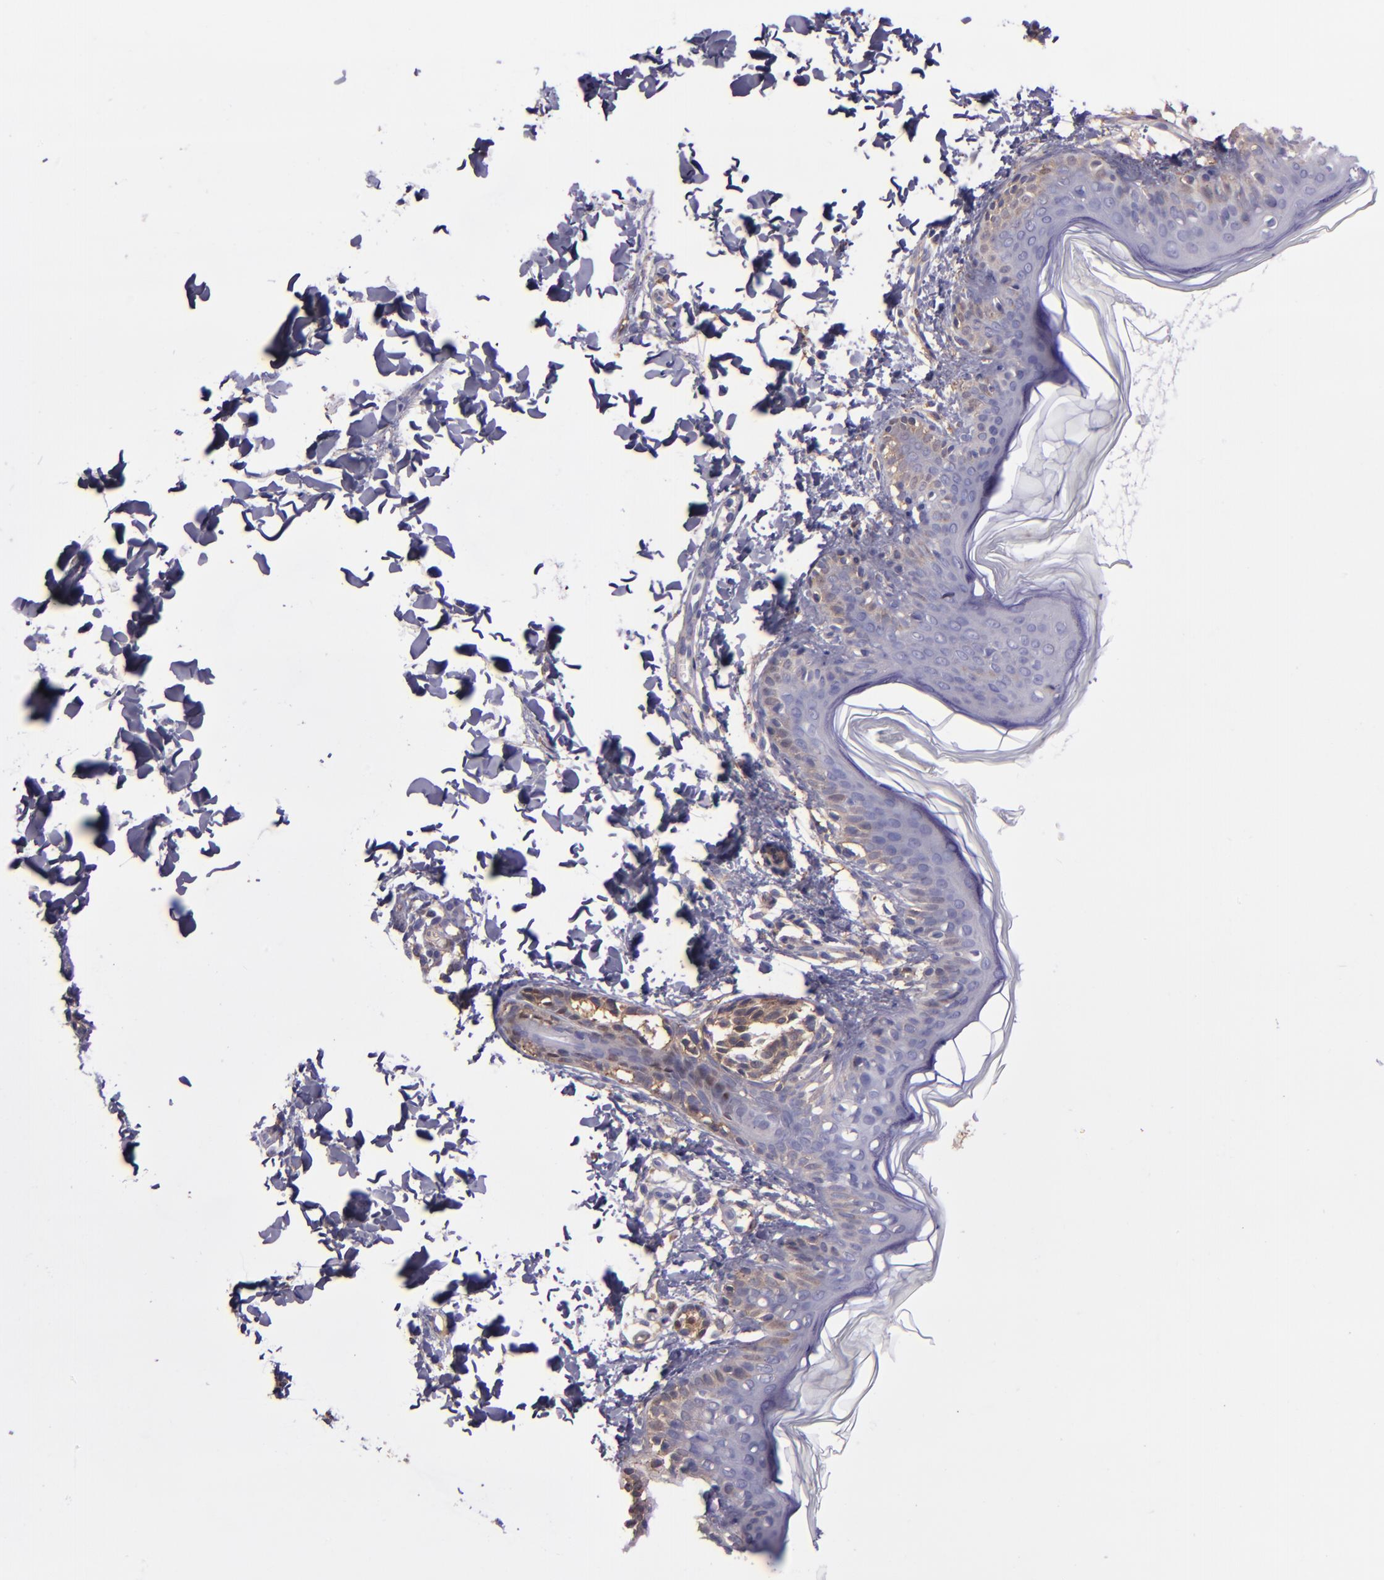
{"staining": {"intensity": "weak", "quantity": ">75%", "location": "cytoplasmic/membranous"}, "tissue": "skin", "cell_type": "Fibroblasts", "image_type": "normal", "snomed": [{"axis": "morphology", "description": "Normal tissue, NOS"}, {"axis": "topography", "description": "Skin"}], "caption": "Immunohistochemical staining of benign skin reveals >75% levels of weak cytoplasmic/membranous protein positivity in about >75% of fibroblasts. (DAB (3,3'-diaminobenzidine) IHC with brightfield microscopy, high magnification).", "gene": "WASH6P", "patient": {"sex": "female", "age": 4}}